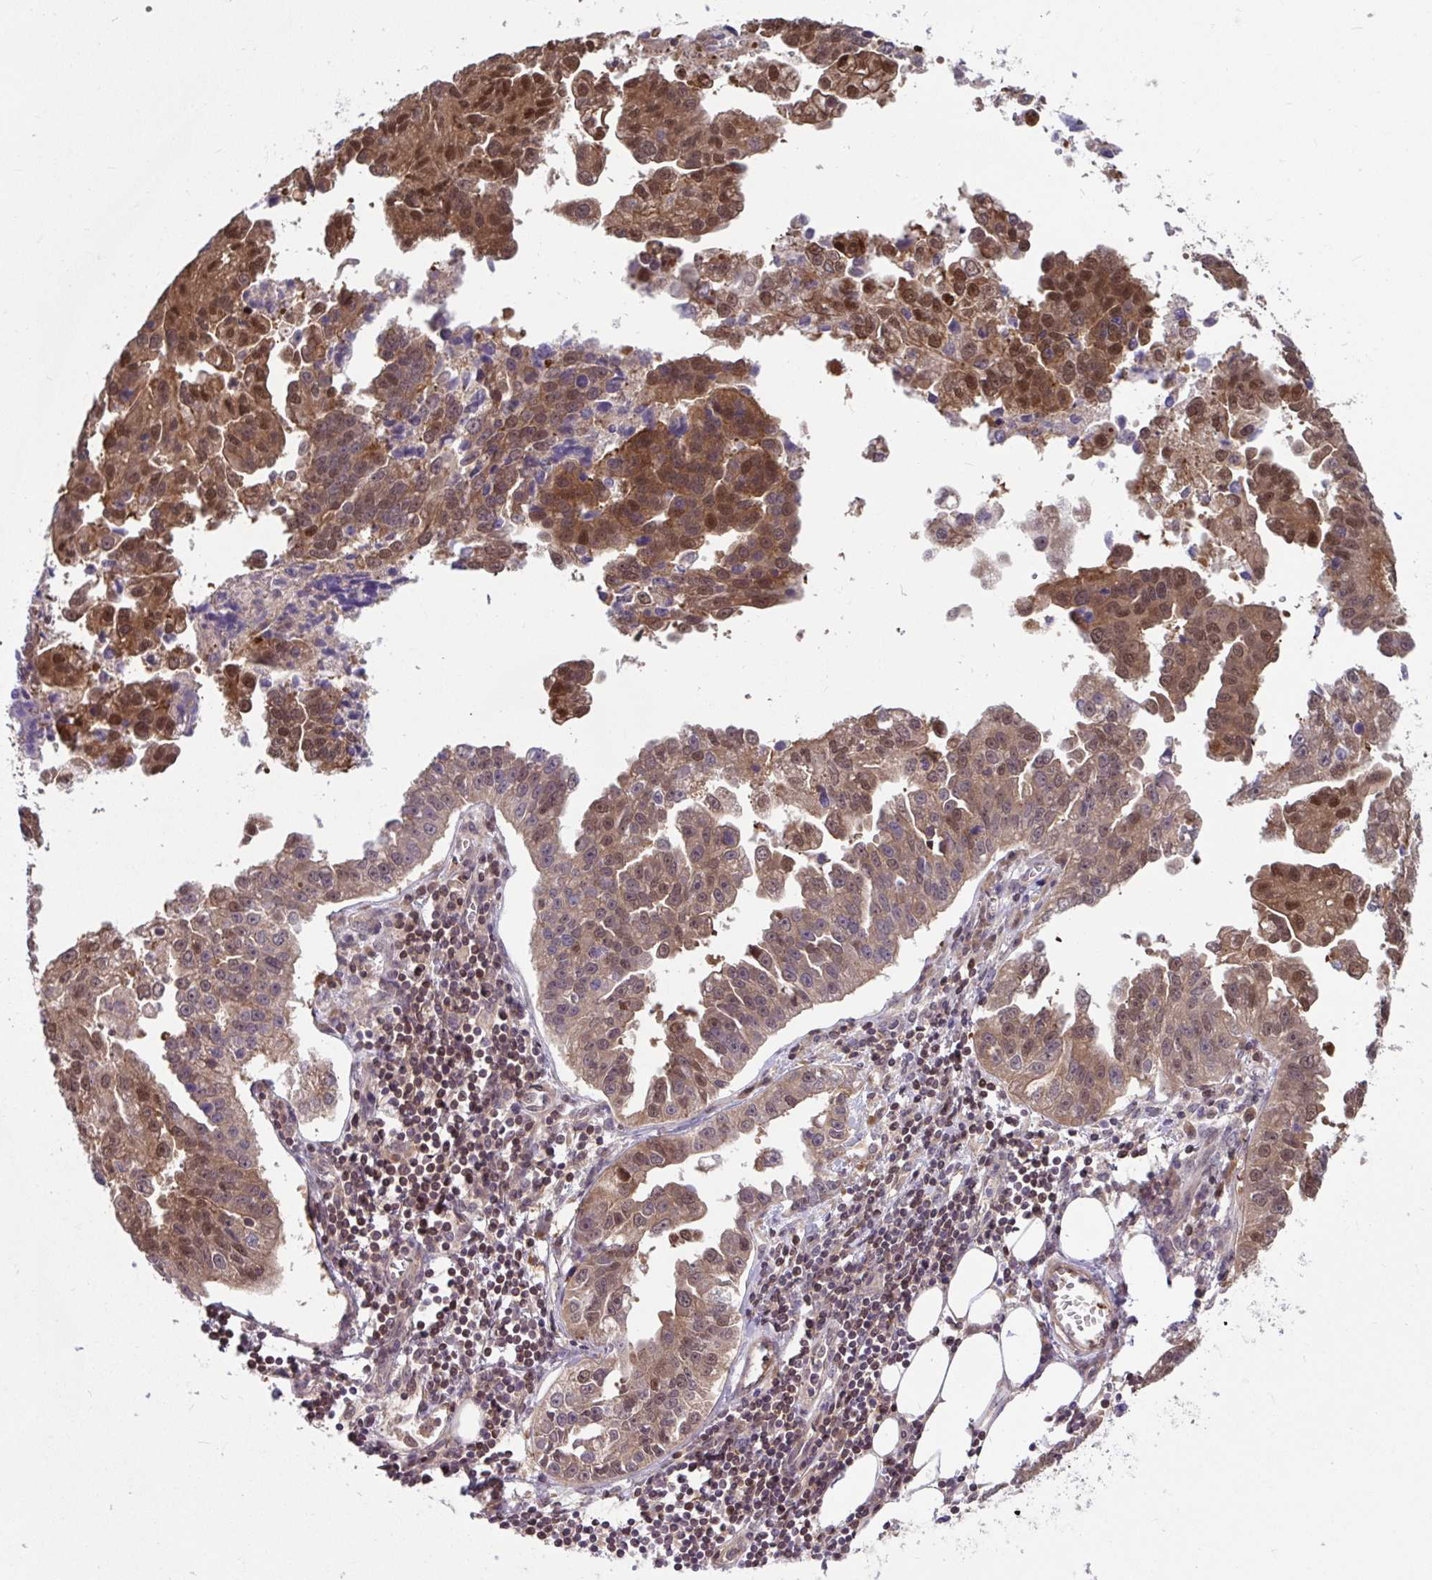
{"staining": {"intensity": "moderate", "quantity": ">75%", "location": "cytoplasmic/membranous,nuclear"}, "tissue": "ovarian cancer", "cell_type": "Tumor cells", "image_type": "cancer", "snomed": [{"axis": "morphology", "description": "Cystadenocarcinoma, serous, NOS"}, {"axis": "topography", "description": "Ovary"}], "caption": "Ovarian serous cystadenocarcinoma stained for a protein shows moderate cytoplasmic/membranous and nuclear positivity in tumor cells. (IHC, brightfield microscopy, high magnification).", "gene": "PCDHB7", "patient": {"sex": "female", "age": 75}}